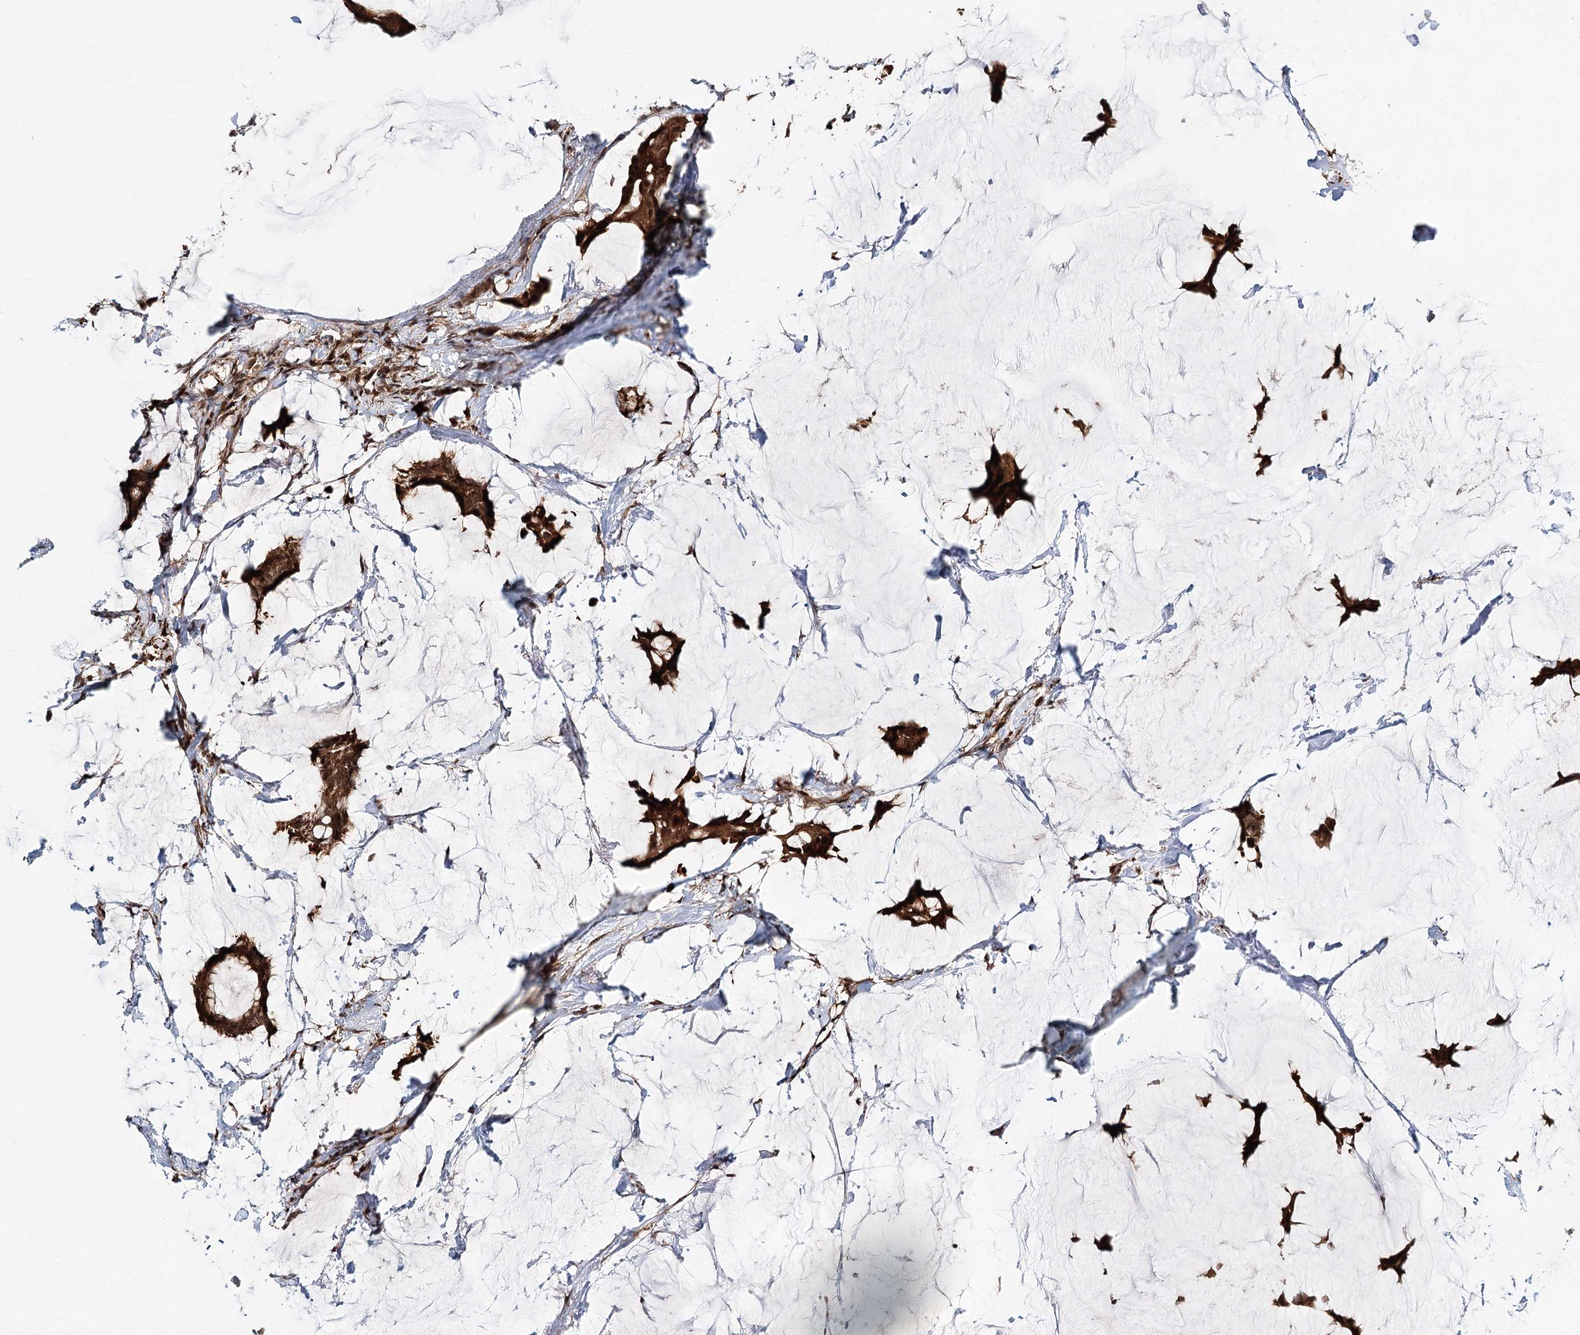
{"staining": {"intensity": "strong", "quantity": ">75%", "location": "cytoplasmic/membranous,nuclear"}, "tissue": "breast cancer", "cell_type": "Tumor cells", "image_type": "cancer", "snomed": [{"axis": "morphology", "description": "Duct carcinoma"}, {"axis": "topography", "description": "Breast"}], "caption": "Immunohistochemical staining of human breast cancer (invasive ductal carcinoma) exhibits high levels of strong cytoplasmic/membranous and nuclear protein expression in approximately >75% of tumor cells.", "gene": "N6AMT1", "patient": {"sex": "female", "age": 93}}